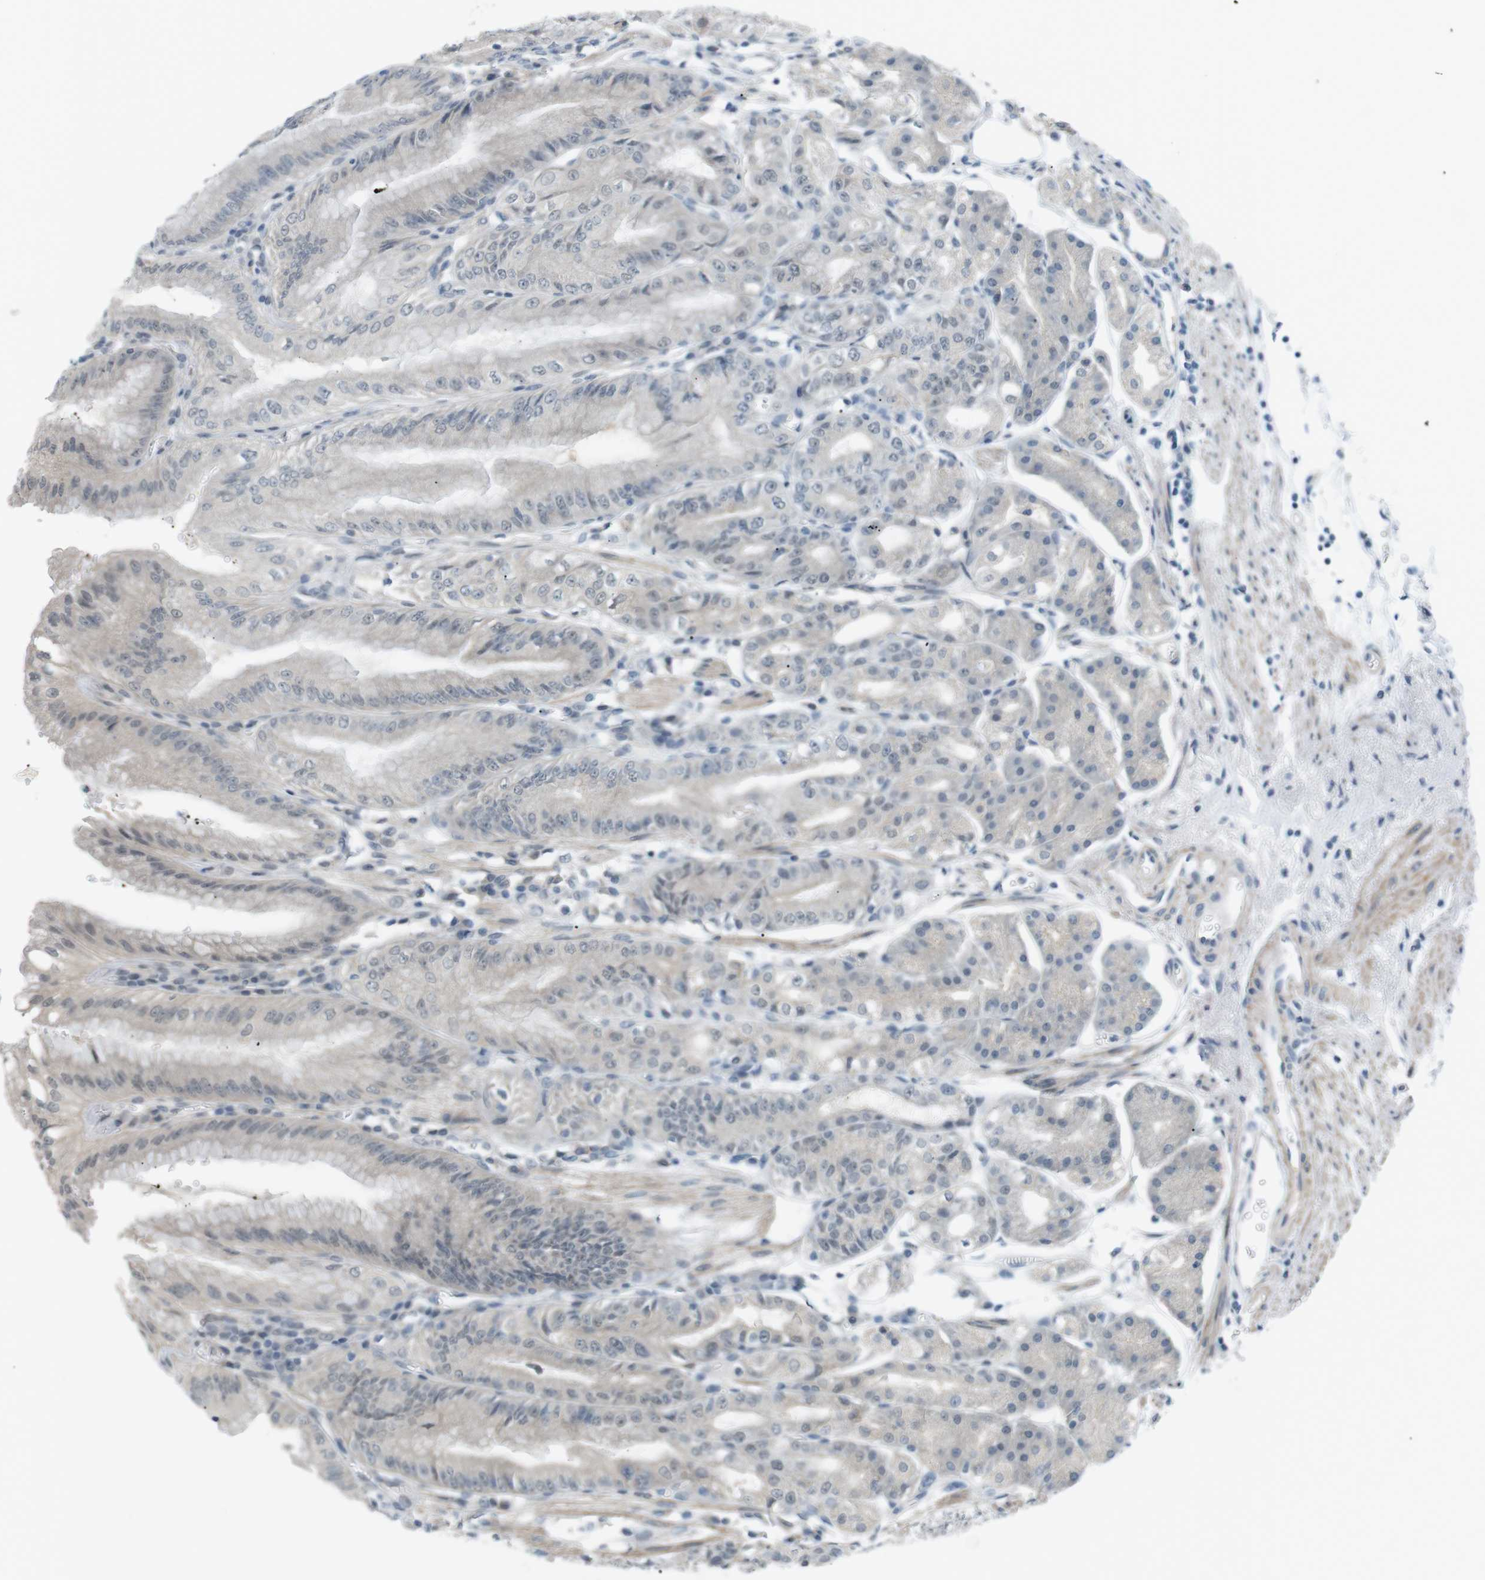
{"staining": {"intensity": "weak", "quantity": "<25%", "location": "cytoplasmic/membranous"}, "tissue": "stomach", "cell_type": "Glandular cells", "image_type": "normal", "snomed": [{"axis": "morphology", "description": "Normal tissue, NOS"}, {"axis": "topography", "description": "Stomach, lower"}], "caption": "Immunohistochemical staining of unremarkable human stomach shows no significant expression in glandular cells.", "gene": "RTN3", "patient": {"sex": "male", "age": 71}}